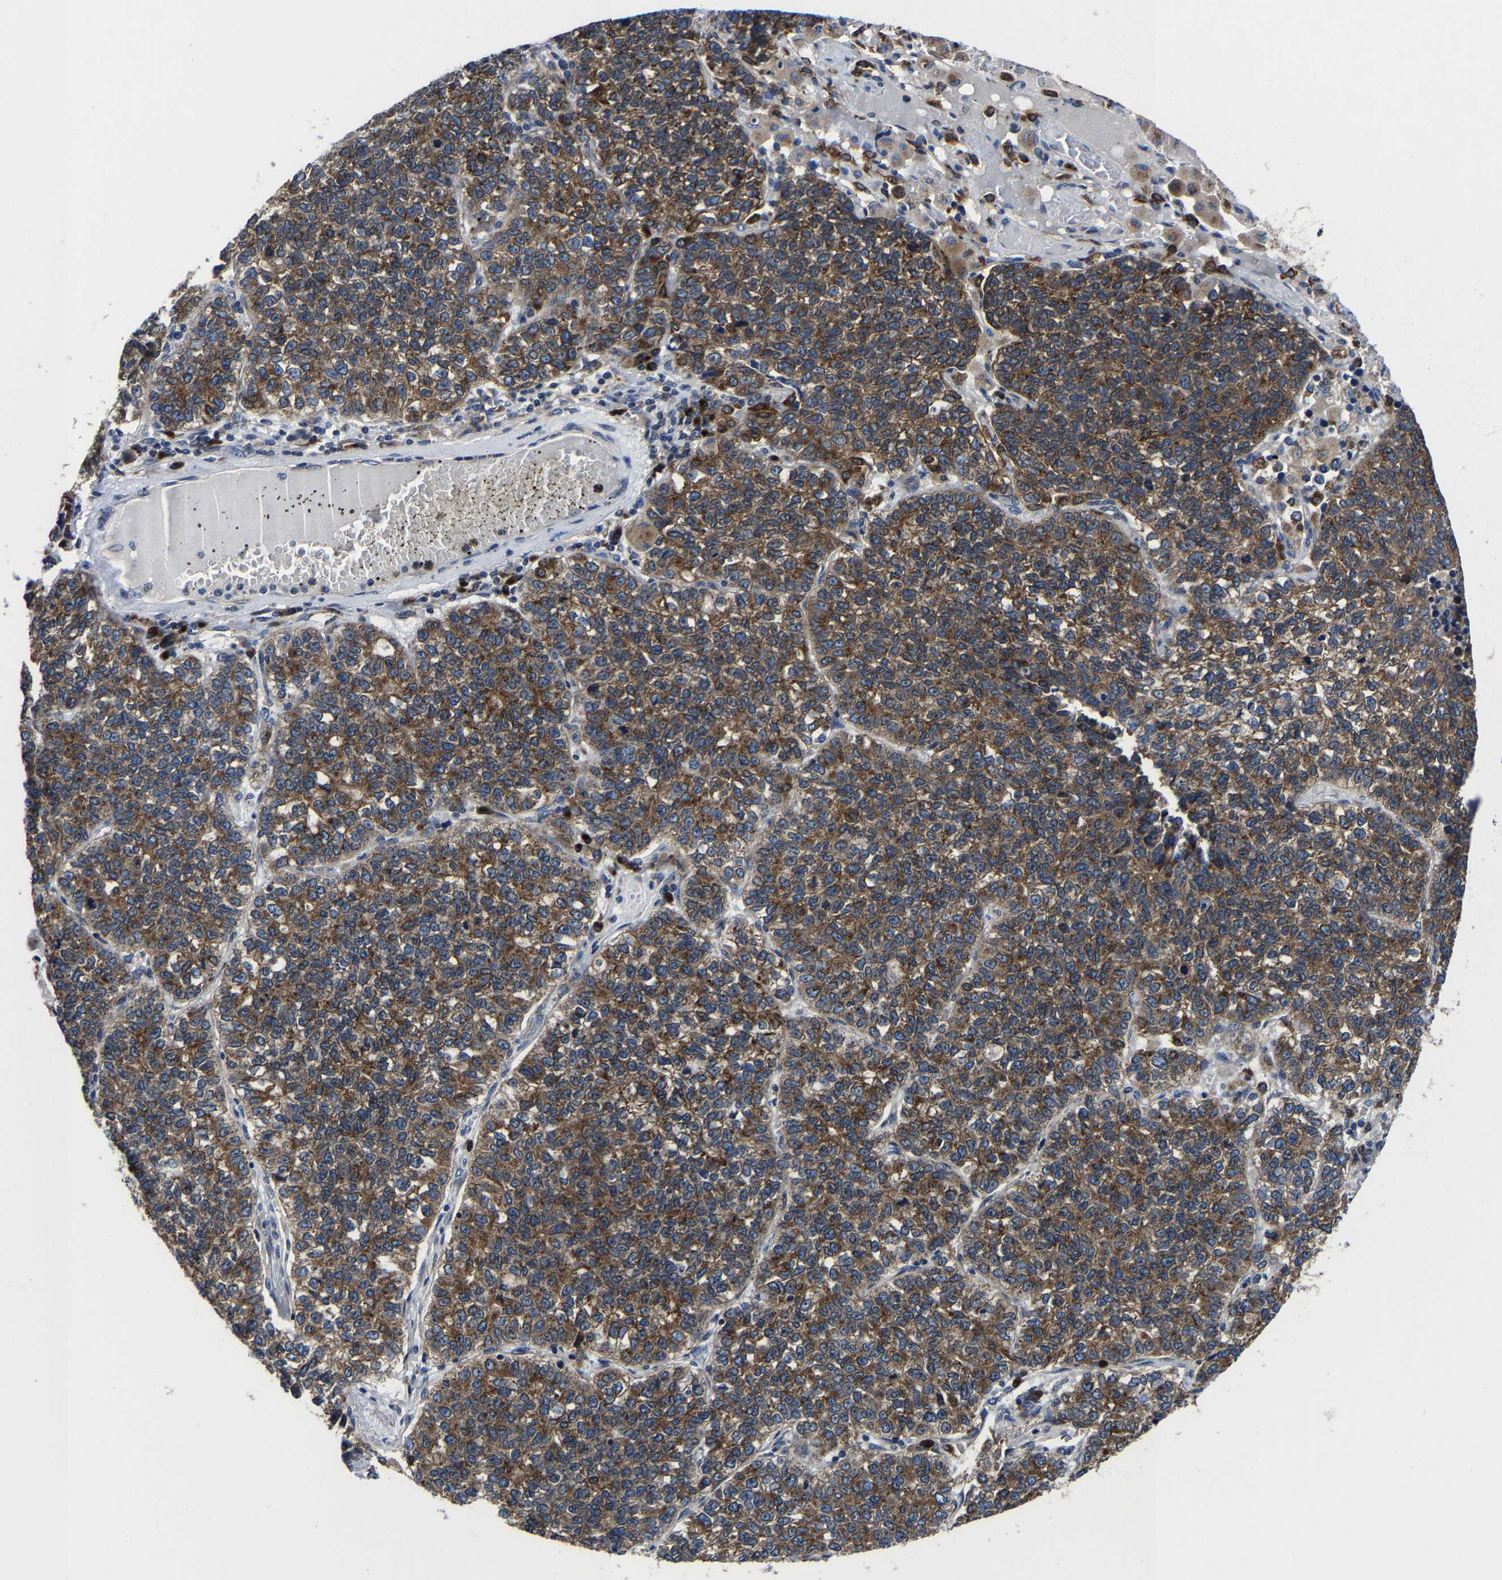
{"staining": {"intensity": "moderate", "quantity": ">75%", "location": "cytoplasmic/membranous"}, "tissue": "lung cancer", "cell_type": "Tumor cells", "image_type": "cancer", "snomed": [{"axis": "morphology", "description": "Adenocarcinoma, NOS"}, {"axis": "topography", "description": "Lung"}], "caption": "DAB immunohistochemical staining of lung adenocarcinoma reveals moderate cytoplasmic/membranous protein staining in approximately >75% of tumor cells. (Stains: DAB in brown, nuclei in blue, Microscopy: brightfield microscopy at high magnification).", "gene": "EBAG9", "patient": {"sex": "male", "age": 49}}